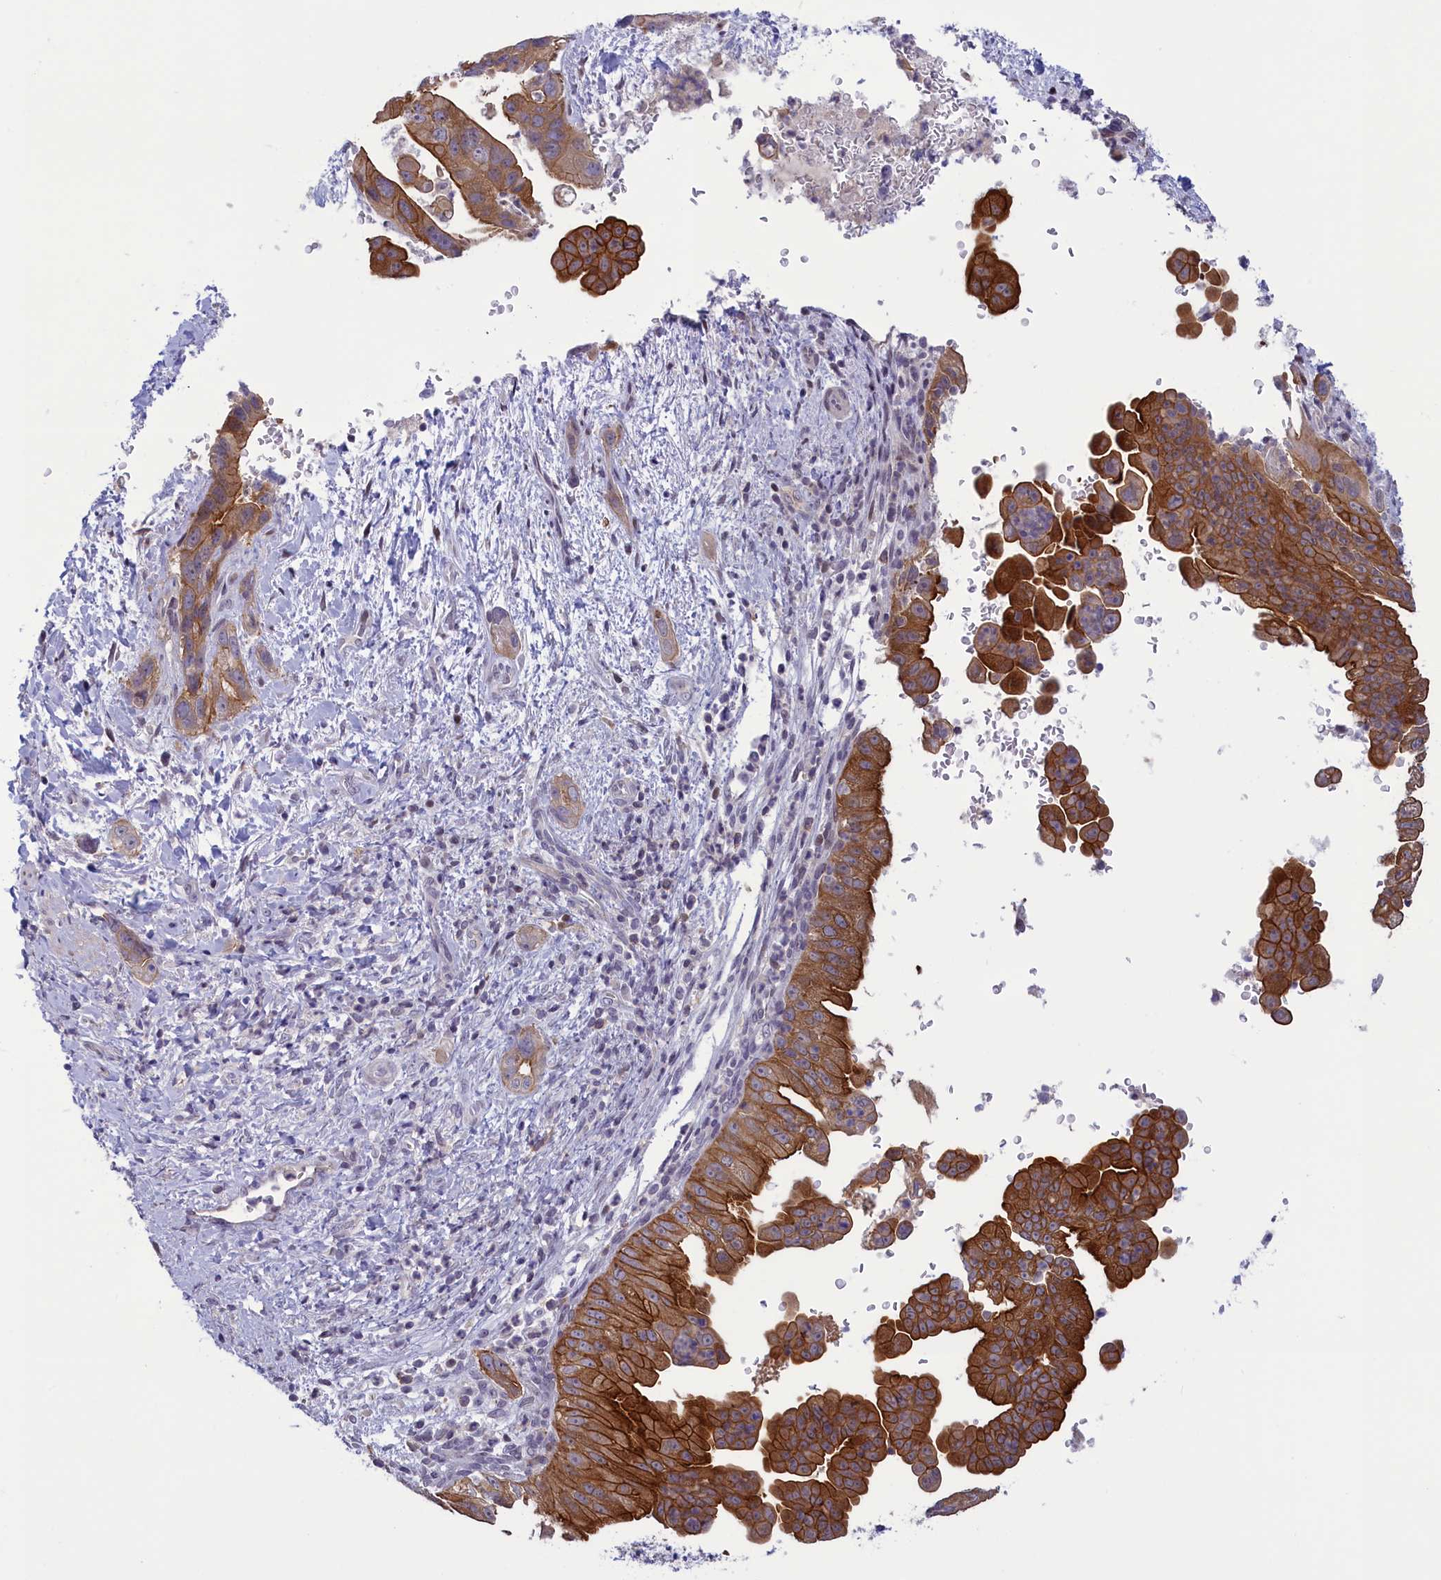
{"staining": {"intensity": "strong", "quantity": ">75%", "location": "cytoplasmic/membranous"}, "tissue": "pancreatic cancer", "cell_type": "Tumor cells", "image_type": "cancer", "snomed": [{"axis": "morphology", "description": "Adenocarcinoma, NOS"}, {"axis": "topography", "description": "Pancreas"}], "caption": "High-power microscopy captured an IHC image of pancreatic cancer, revealing strong cytoplasmic/membranous staining in approximately >75% of tumor cells.", "gene": "CORO2A", "patient": {"sex": "female", "age": 78}}